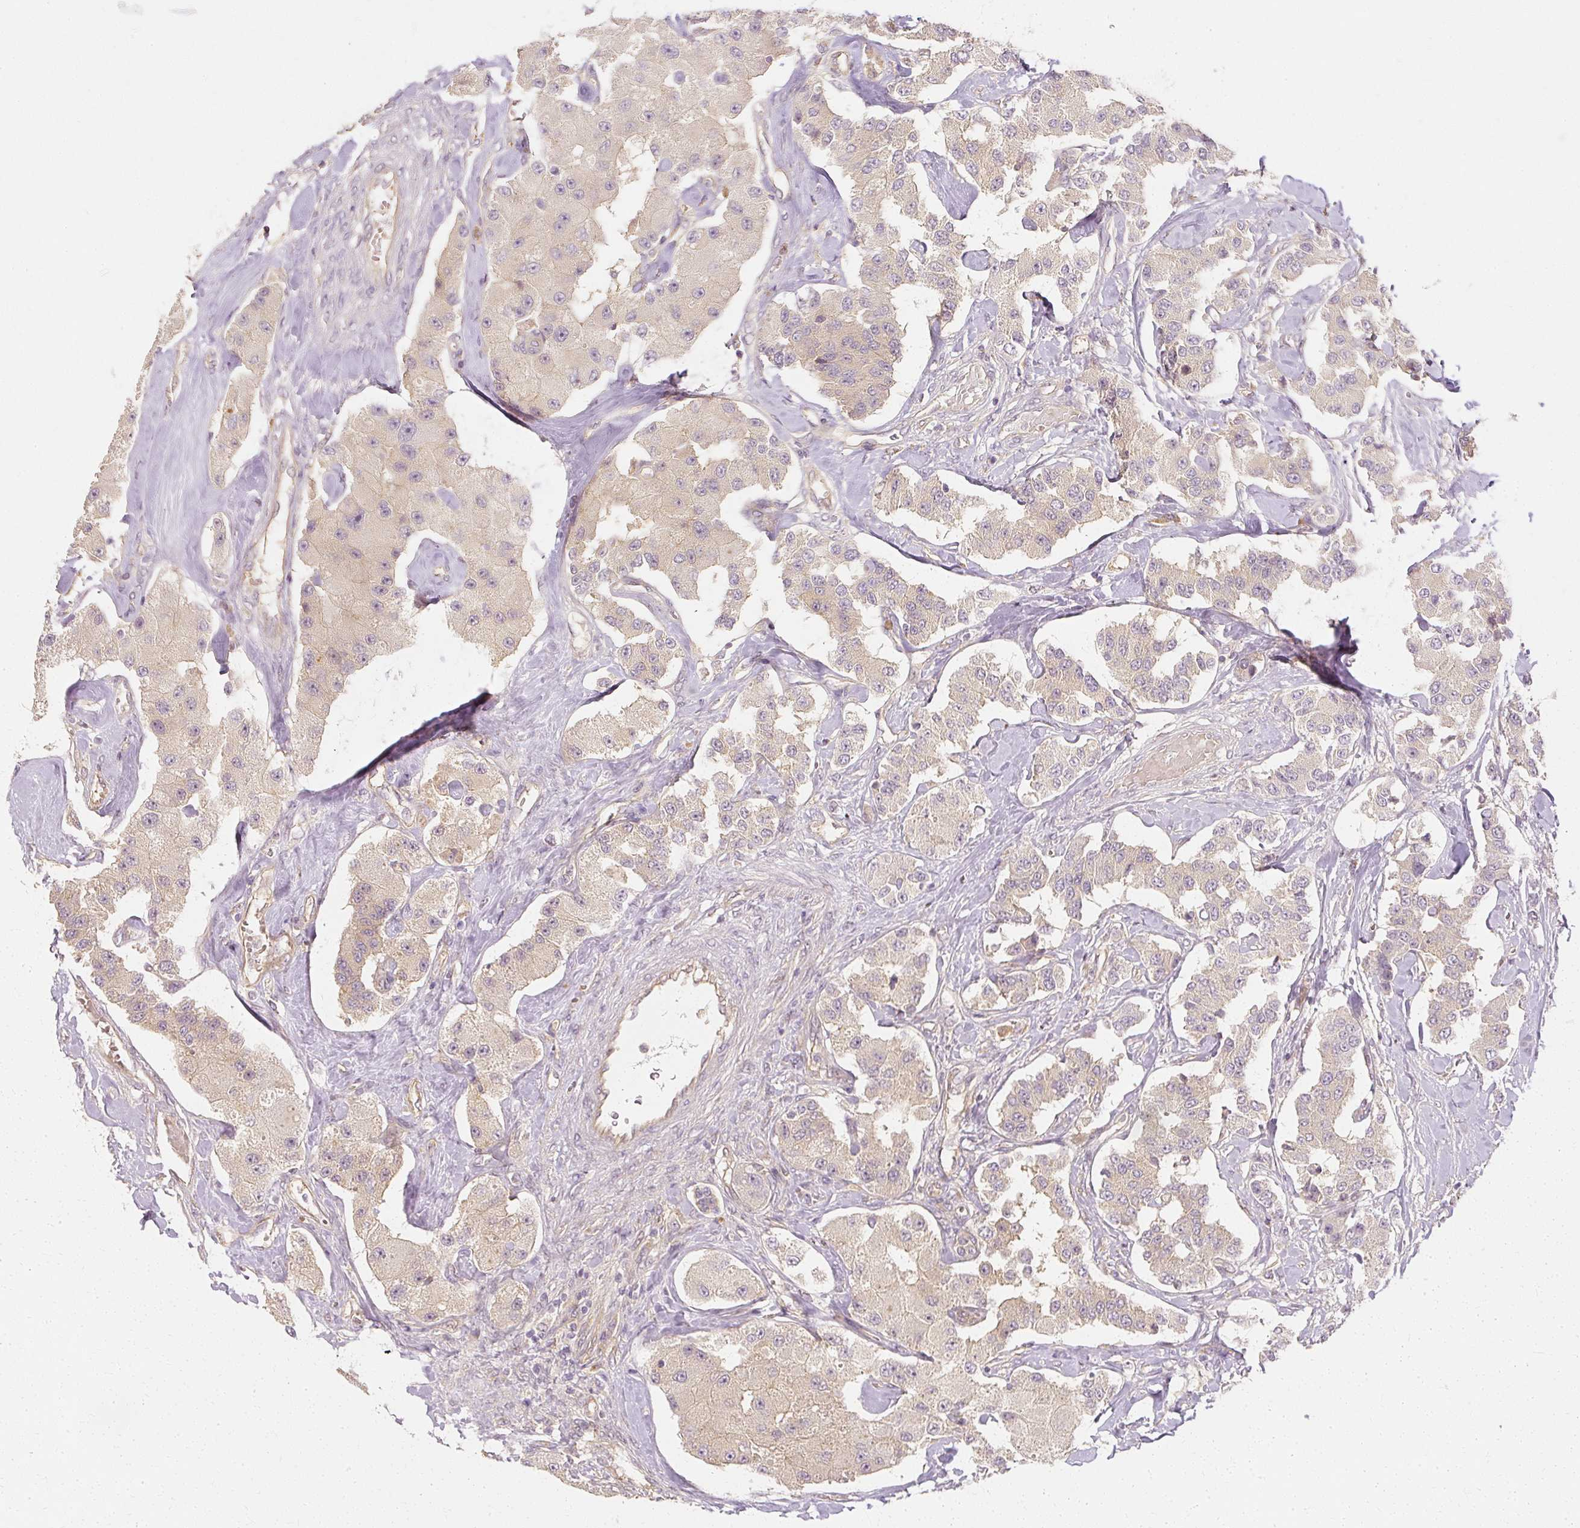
{"staining": {"intensity": "negative", "quantity": "none", "location": "none"}, "tissue": "carcinoid", "cell_type": "Tumor cells", "image_type": "cancer", "snomed": [{"axis": "morphology", "description": "Carcinoid, malignant, NOS"}, {"axis": "topography", "description": "Pancreas"}], "caption": "Immunohistochemical staining of human carcinoid displays no significant positivity in tumor cells.", "gene": "GNAQ", "patient": {"sex": "male", "age": 41}}